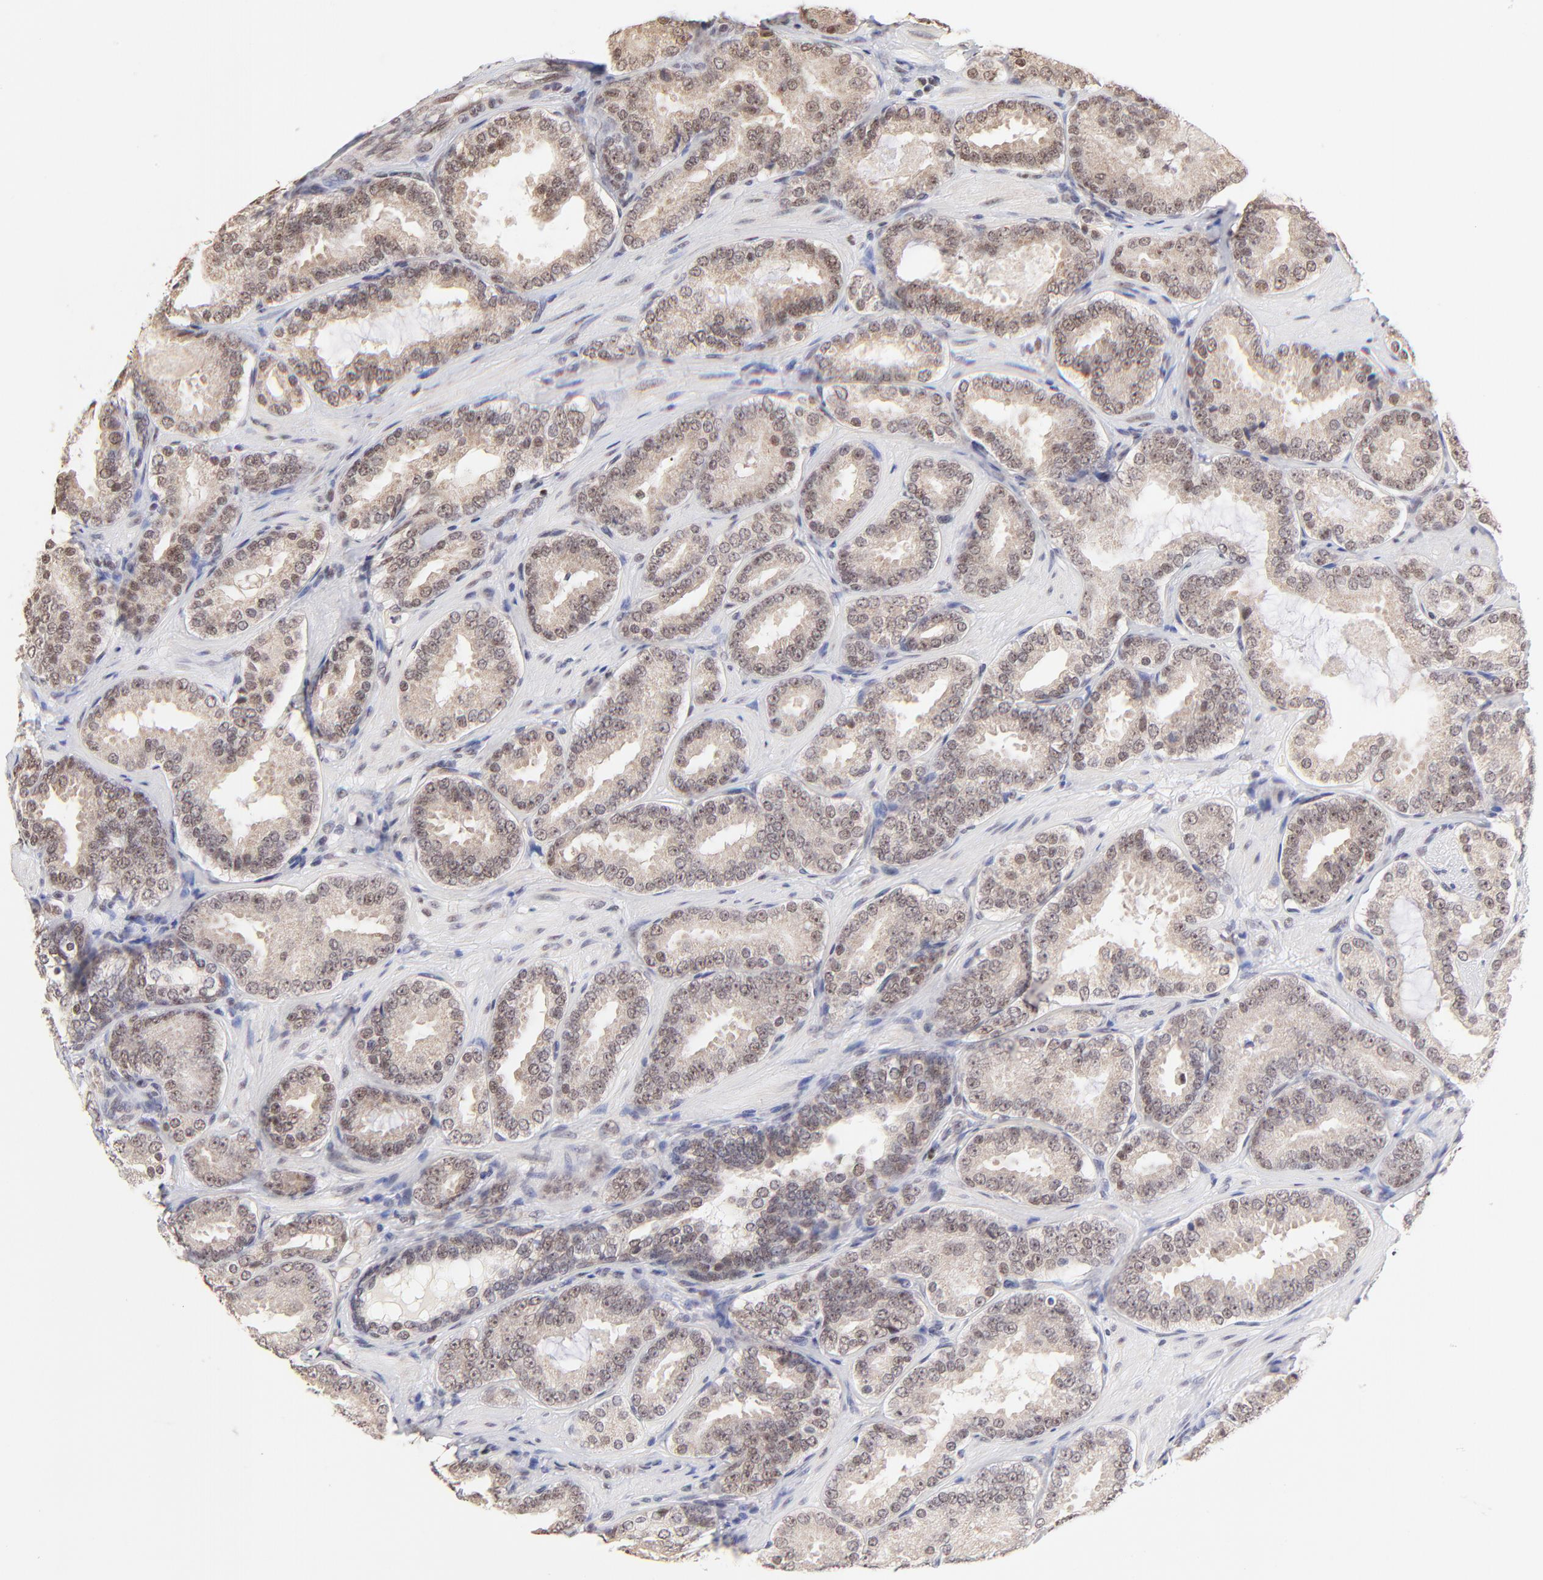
{"staining": {"intensity": "weak", "quantity": ">75%", "location": "cytoplasmic/membranous,nuclear"}, "tissue": "prostate cancer", "cell_type": "Tumor cells", "image_type": "cancer", "snomed": [{"axis": "morphology", "description": "Adenocarcinoma, Low grade"}, {"axis": "topography", "description": "Prostate"}], "caption": "Prostate cancer stained for a protein exhibits weak cytoplasmic/membranous and nuclear positivity in tumor cells.", "gene": "ZNF670", "patient": {"sex": "male", "age": 59}}